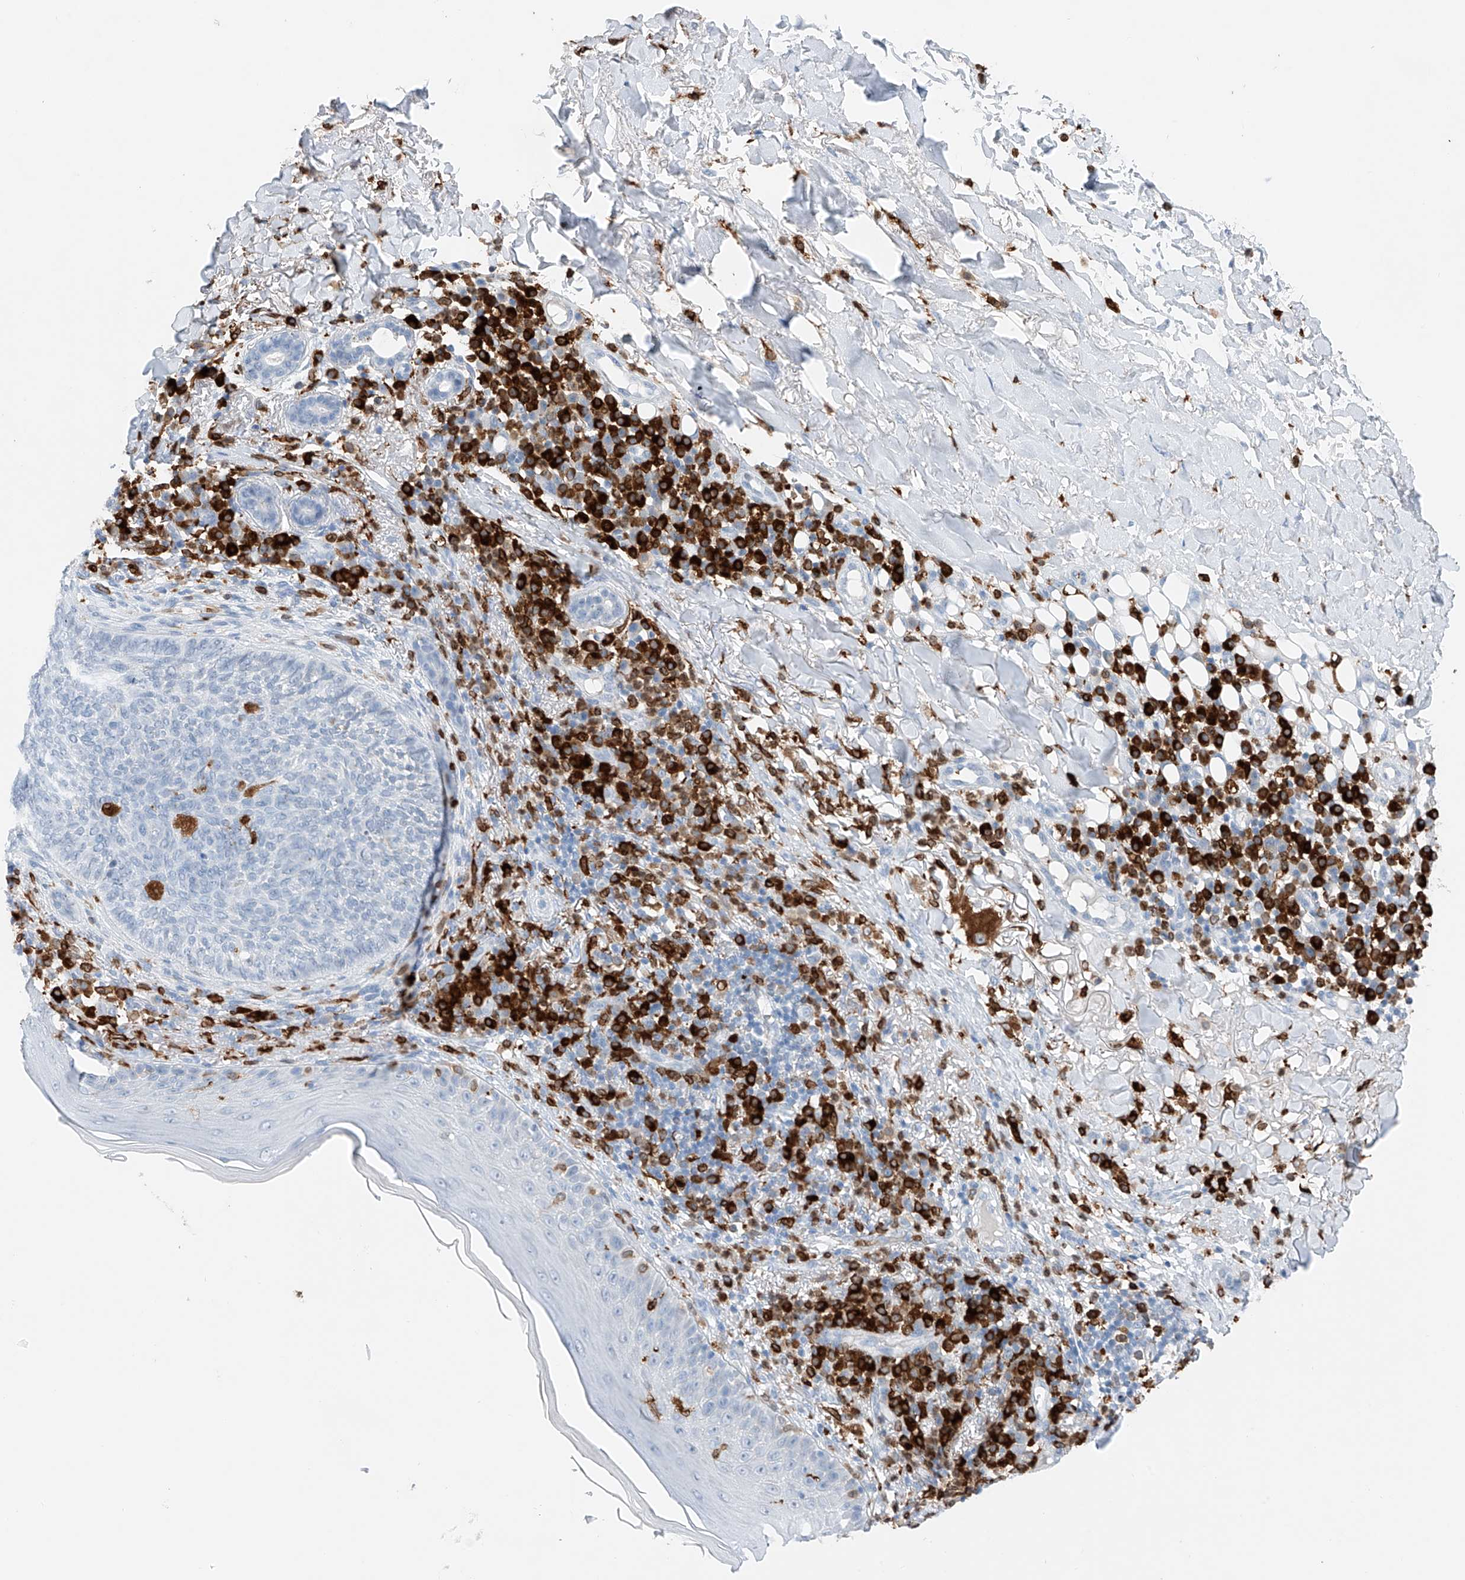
{"staining": {"intensity": "negative", "quantity": "none", "location": "none"}, "tissue": "skin cancer", "cell_type": "Tumor cells", "image_type": "cancer", "snomed": [{"axis": "morphology", "description": "Basal cell carcinoma"}, {"axis": "topography", "description": "Skin"}], "caption": "IHC of skin cancer (basal cell carcinoma) exhibits no expression in tumor cells.", "gene": "TBXAS1", "patient": {"sex": "male", "age": 85}}